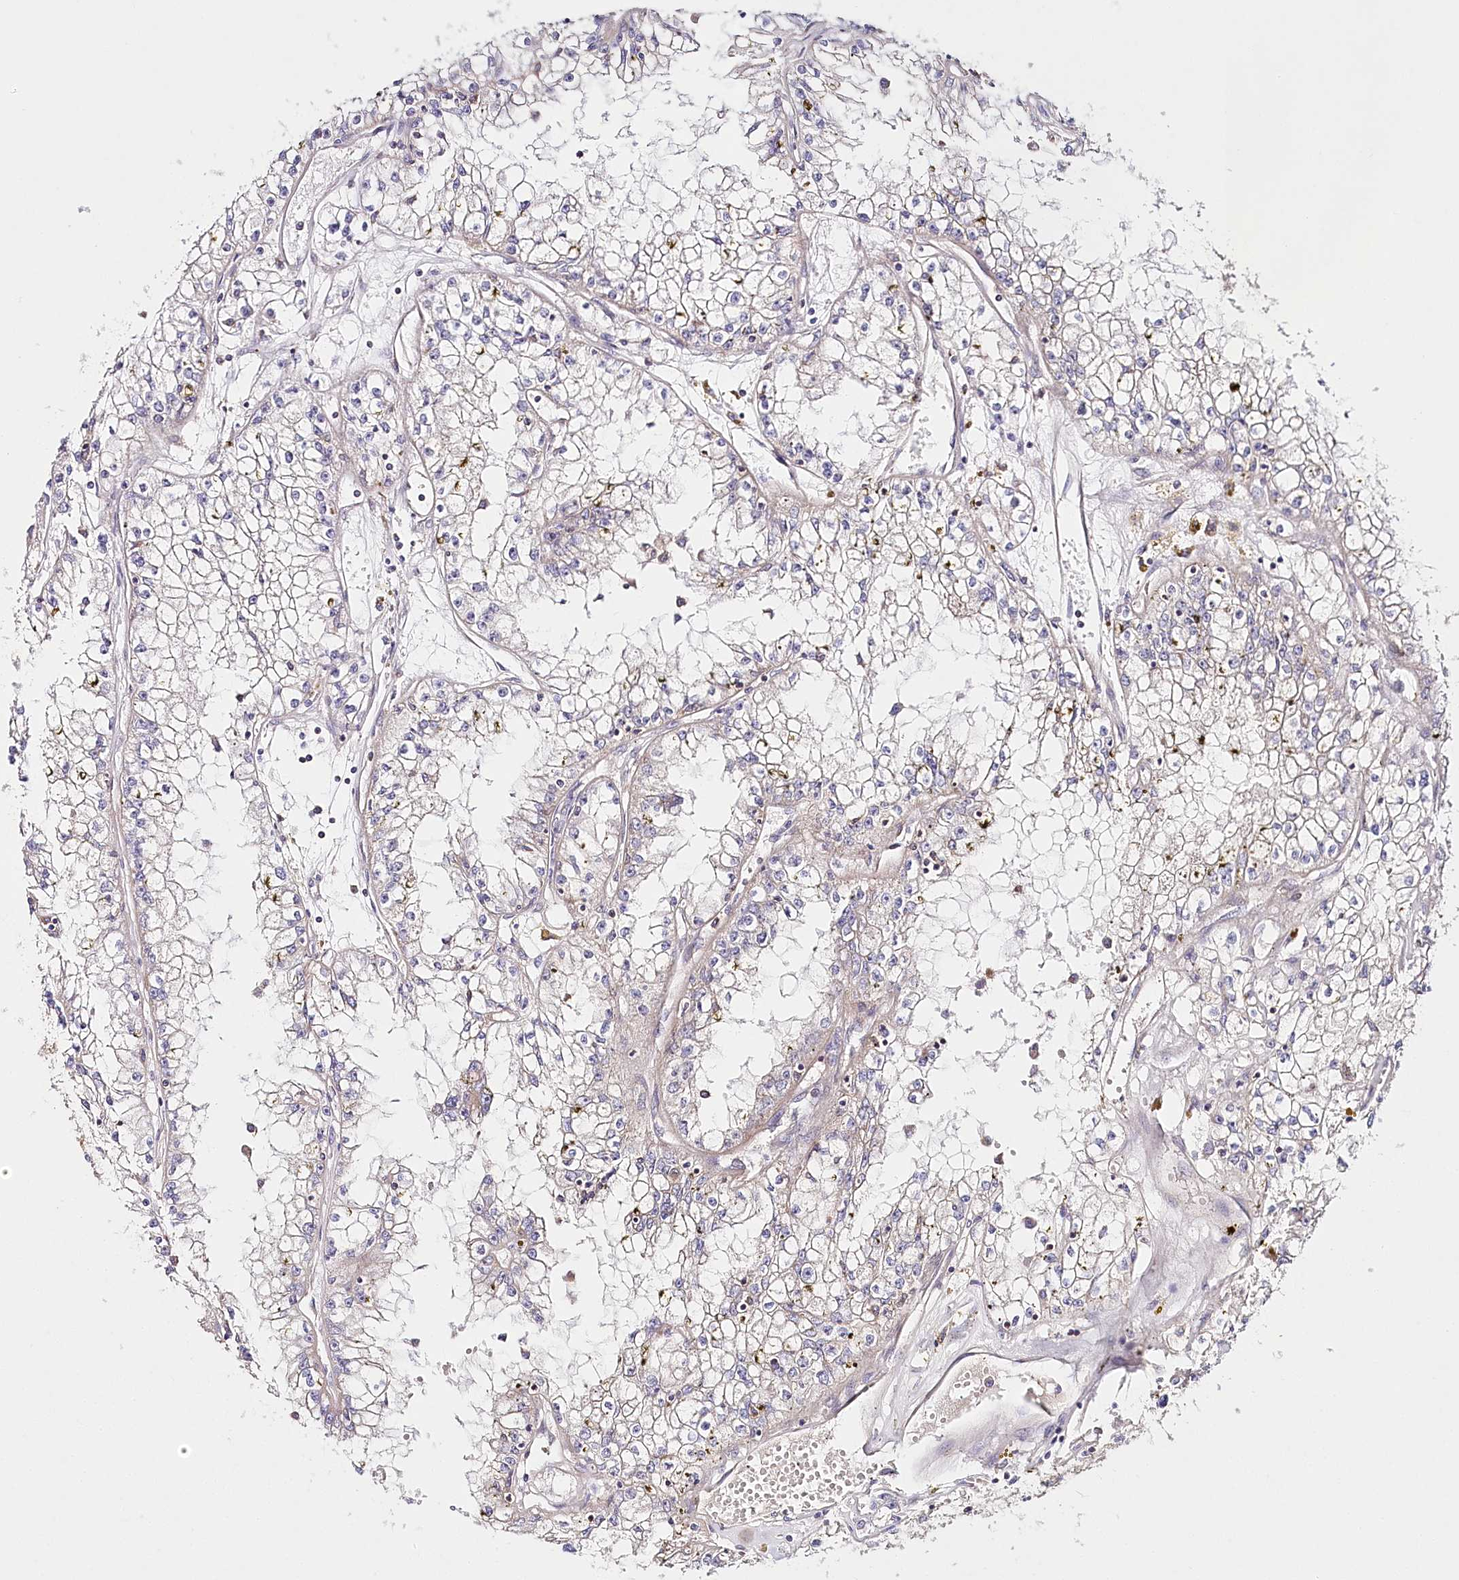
{"staining": {"intensity": "negative", "quantity": "none", "location": "none"}, "tissue": "renal cancer", "cell_type": "Tumor cells", "image_type": "cancer", "snomed": [{"axis": "morphology", "description": "Adenocarcinoma, NOS"}, {"axis": "topography", "description": "Kidney"}], "caption": "Tumor cells show no significant expression in renal cancer (adenocarcinoma). The staining is performed using DAB brown chromogen with nuclei counter-stained in using hematoxylin.", "gene": "ABRAXAS2", "patient": {"sex": "male", "age": 56}}